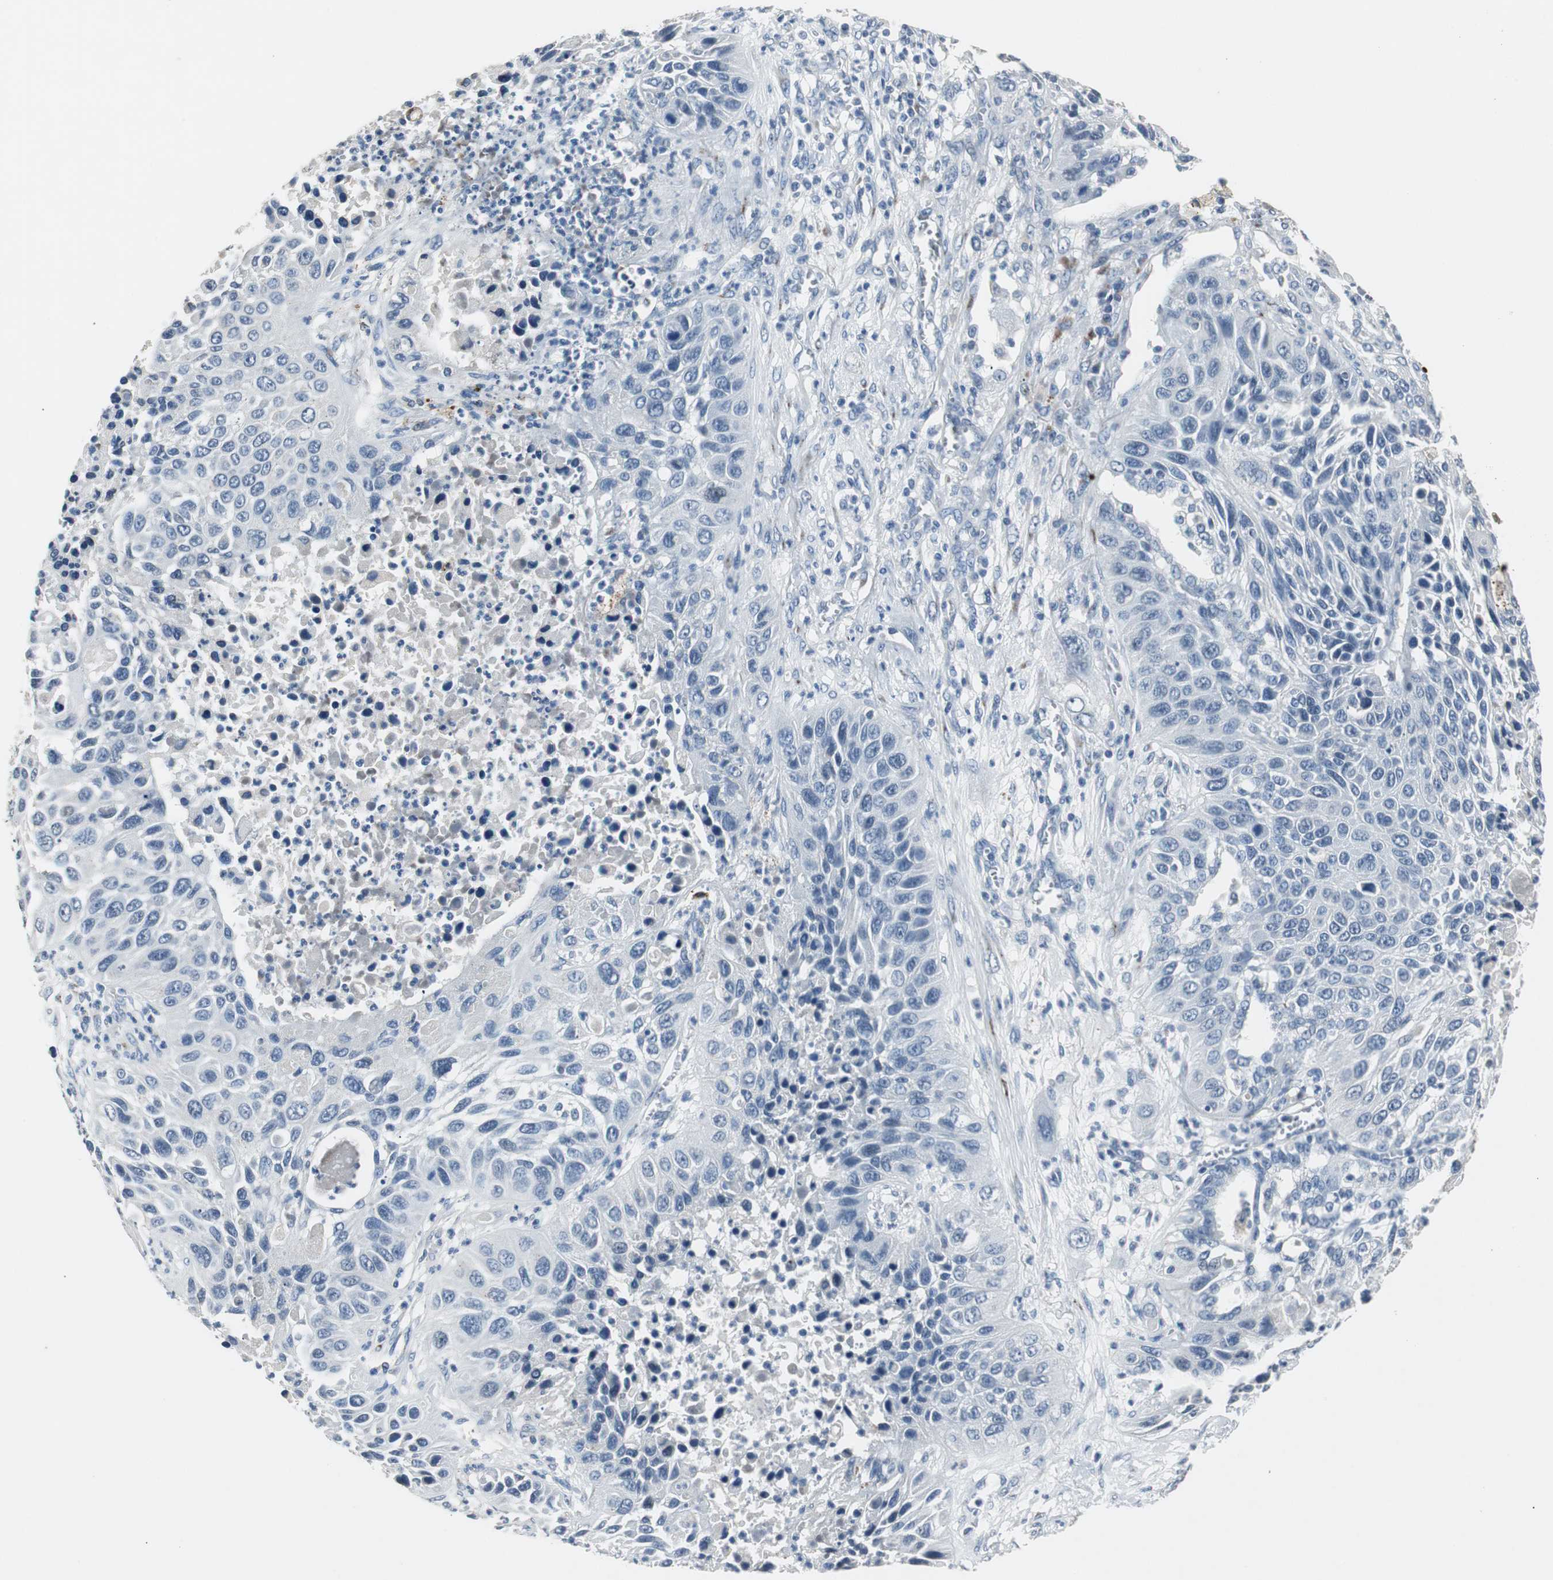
{"staining": {"intensity": "negative", "quantity": "none", "location": "none"}, "tissue": "lung cancer", "cell_type": "Tumor cells", "image_type": "cancer", "snomed": [{"axis": "morphology", "description": "Squamous cell carcinoma, NOS"}, {"axis": "topography", "description": "Lung"}], "caption": "This is an immunohistochemistry histopathology image of lung cancer. There is no staining in tumor cells.", "gene": "PCYT1B", "patient": {"sex": "female", "age": 76}}